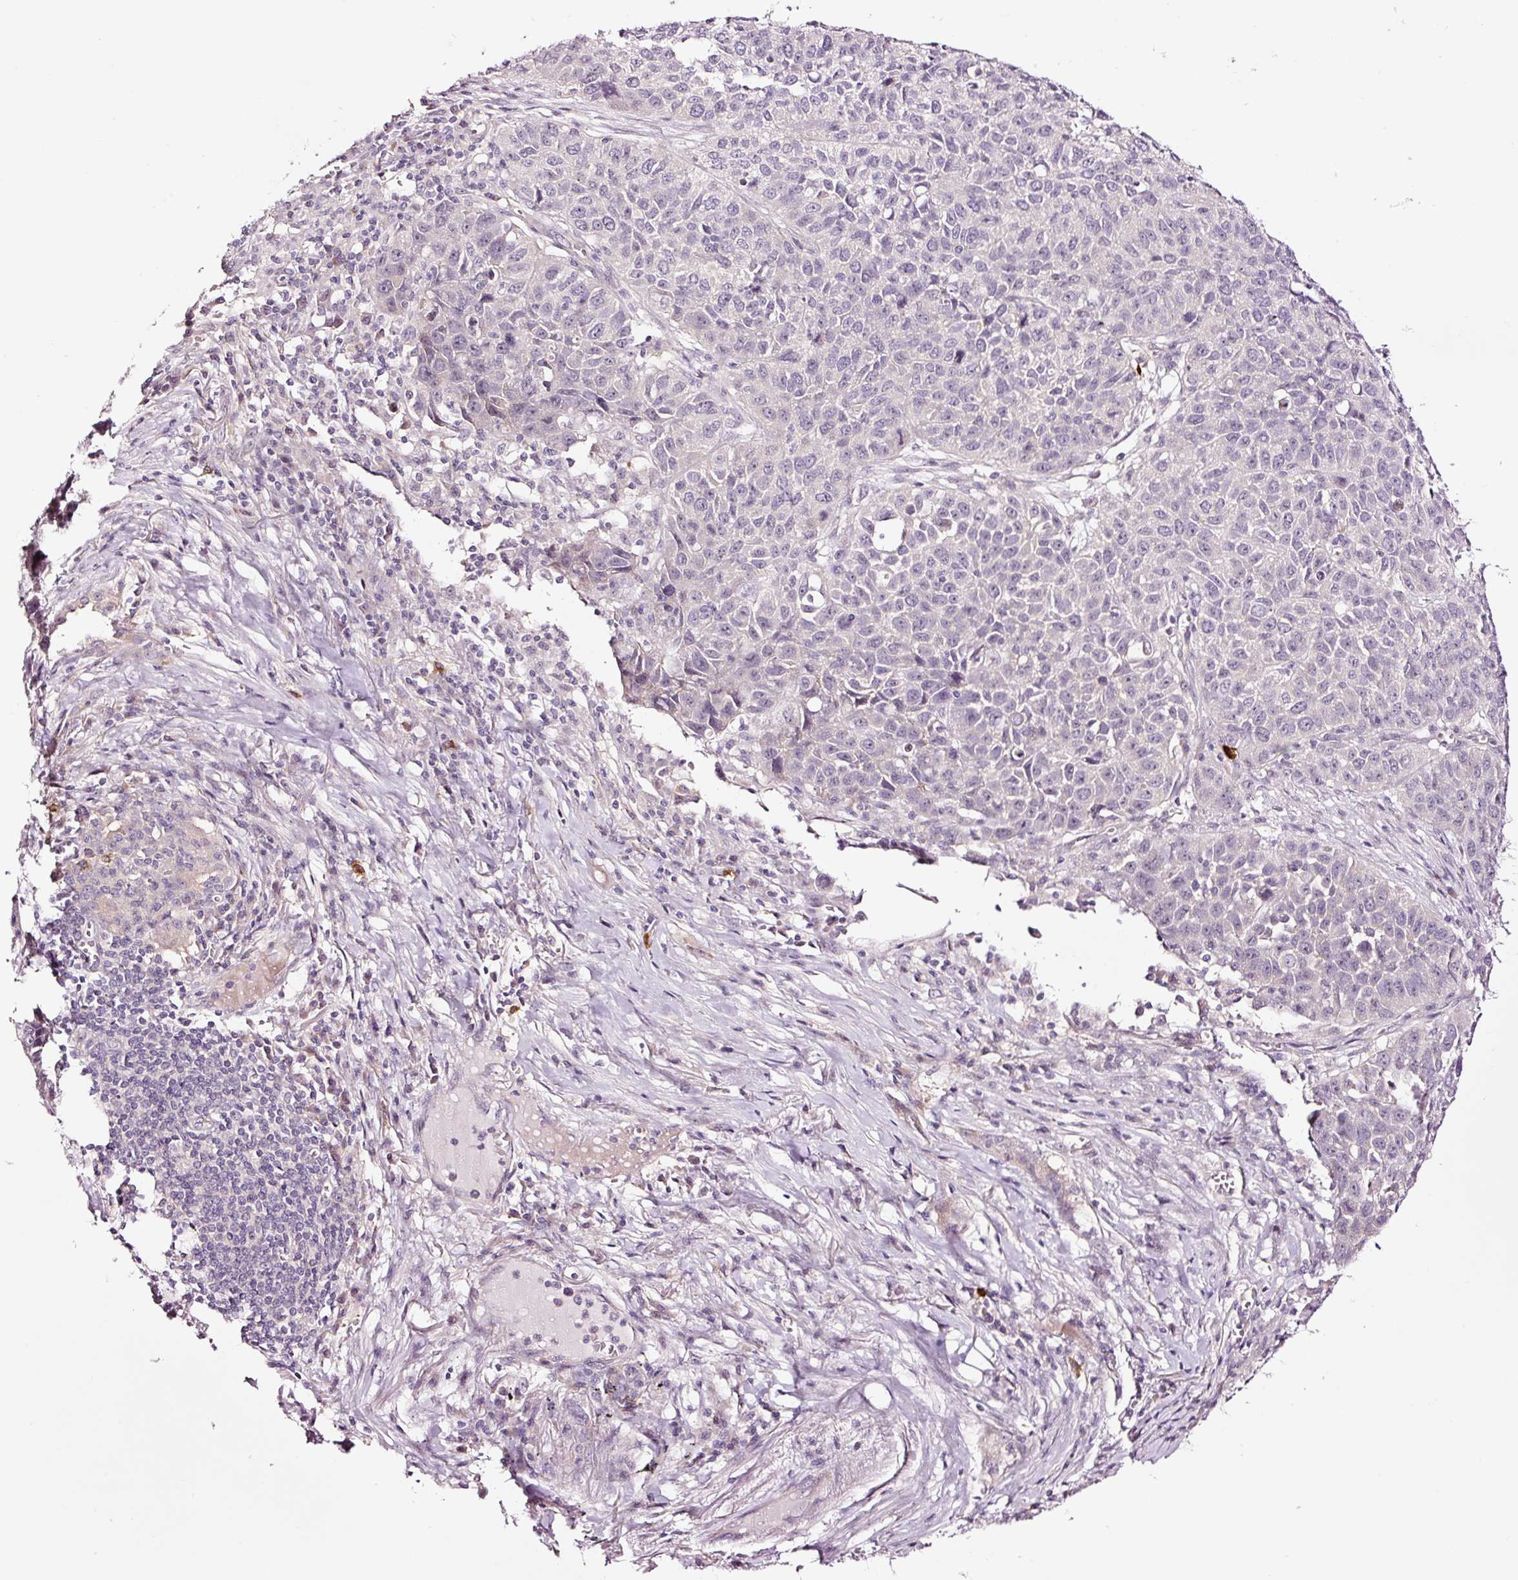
{"staining": {"intensity": "negative", "quantity": "none", "location": "none"}, "tissue": "lung cancer", "cell_type": "Tumor cells", "image_type": "cancer", "snomed": [{"axis": "morphology", "description": "Squamous cell carcinoma, NOS"}, {"axis": "topography", "description": "Lung"}], "caption": "Tumor cells are negative for brown protein staining in lung cancer (squamous cell carcinoma).", "gene": "UTP14A", "patient": {"sex": "male", "age": 76}}